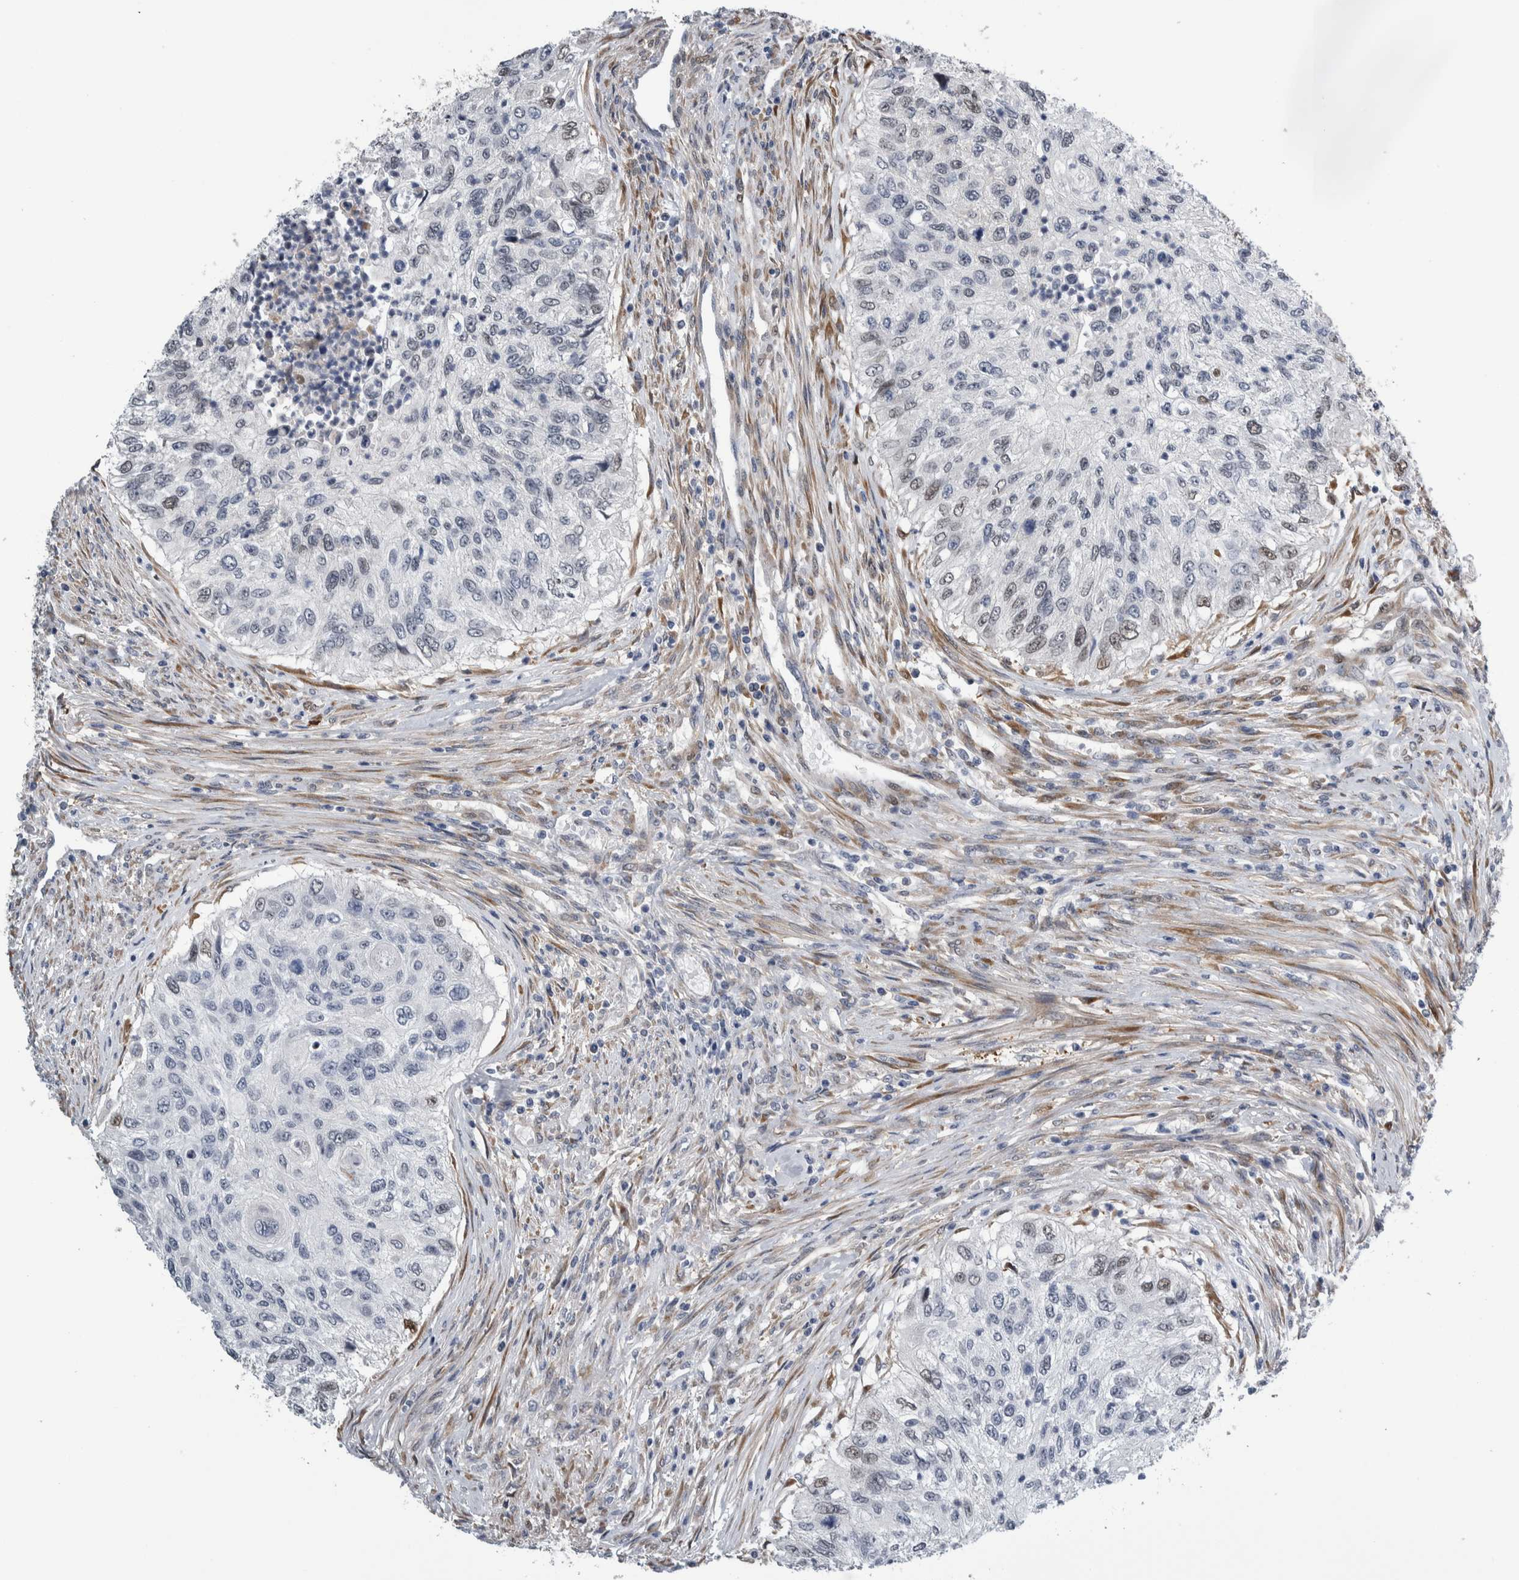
{"staining": {"intensity": "negative", "quantity": "none", "location": "none"}, "tissue": "urothelial cancer", "cell_type": "Tumor cells", "image_type": "cancer", "snomed": [{"axis": "morphology", "description": "Urothelial carcinoma, High grade"}, {"axis": "topography", "description": "Urinary bladder"}], "caption": "There is no significant staining in tumor cells of urothelial carcinoma (high-grade).", "gene": "COL14A1", "patient": {"sex": "female", "age": 60}}